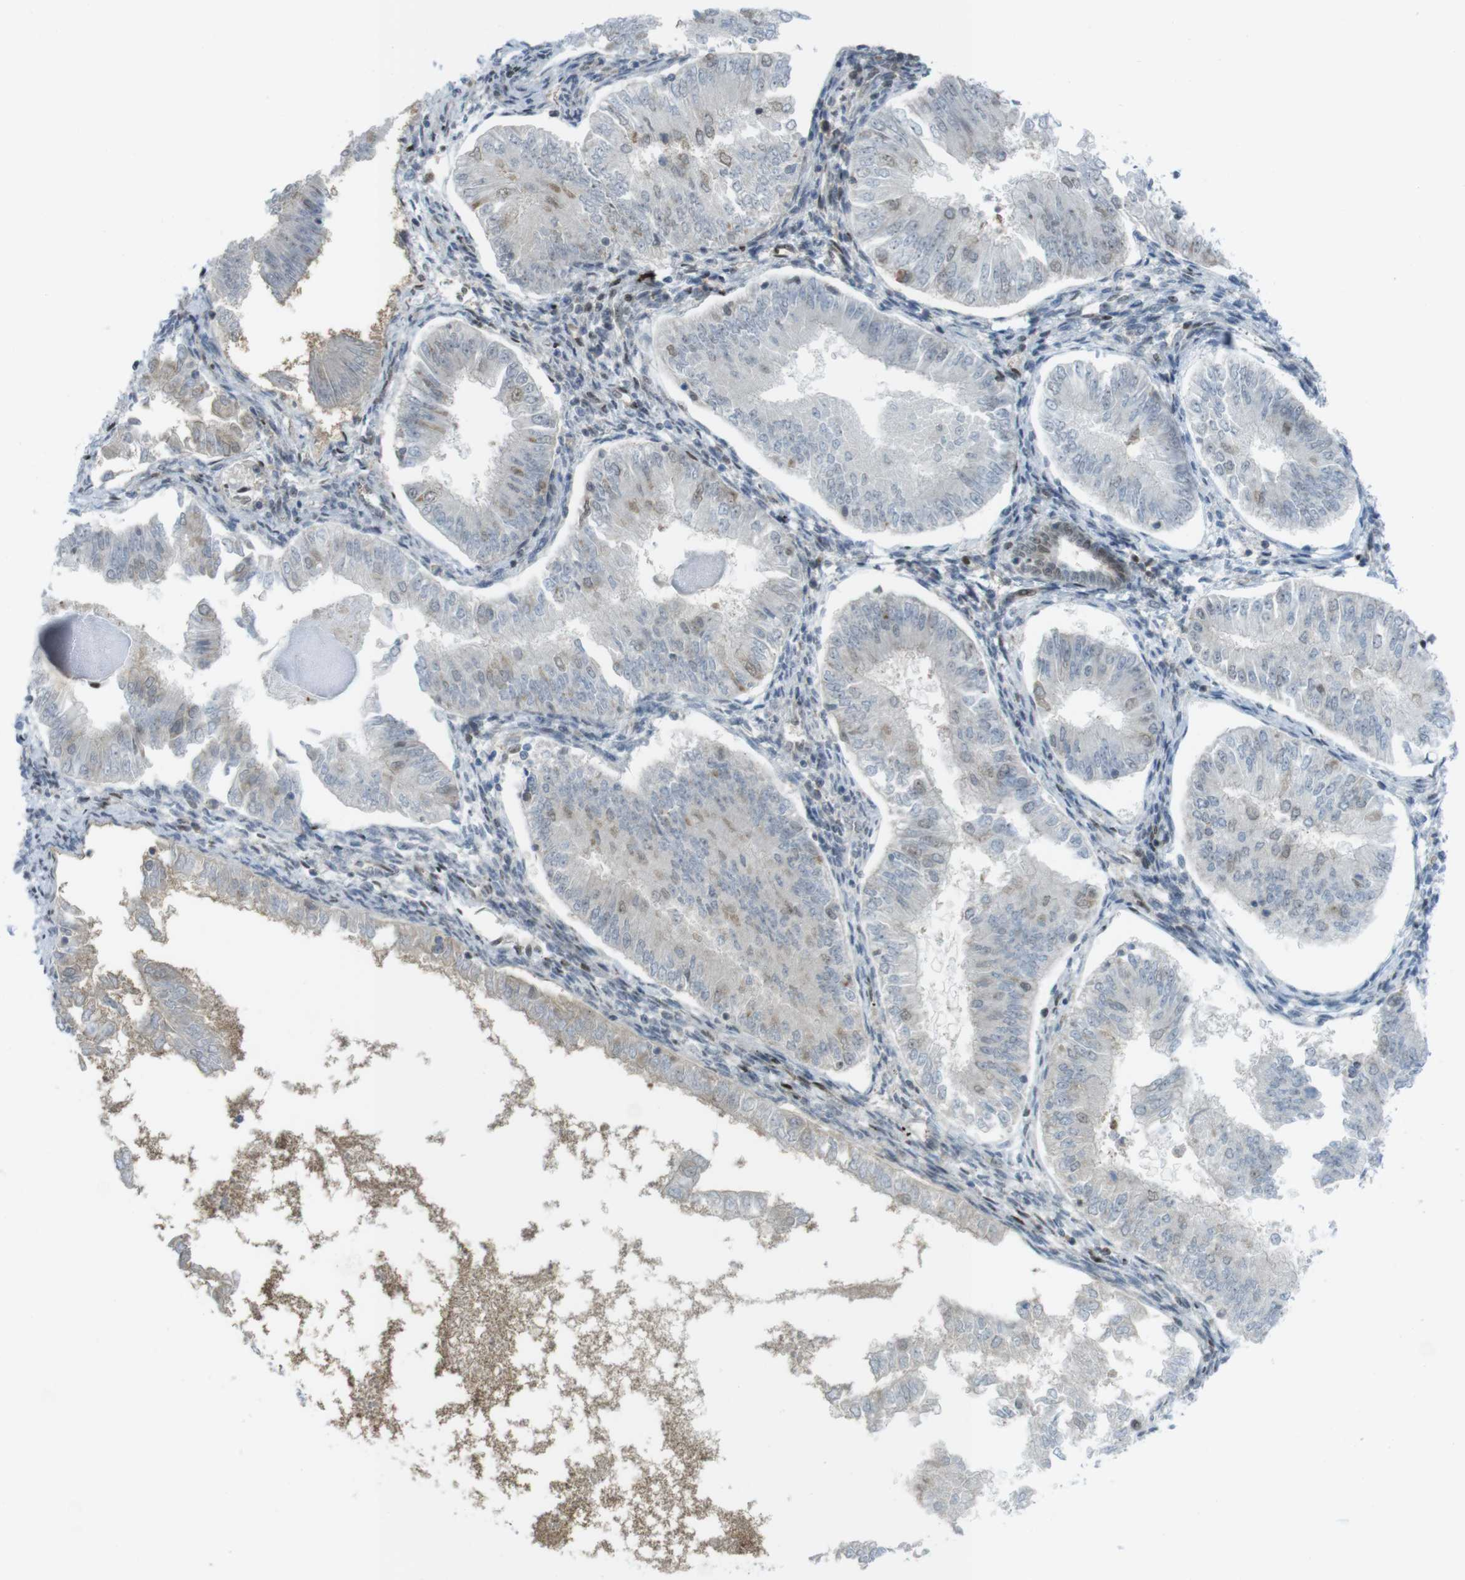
{"staining": {"intensity": "weak", "quantity": "<25%", "location": "nuclear"}, "tissue": "endometrial cancer", "cell_type": "Tumor cells", "image_type": "cancer", "snomed": [{"axis": "morphology", "description": "Adenocarcinoma, NOS"}, {"axis": "topography", "description": "Endometrium"}], "caption": "Immunohistochemical staining of endometrial adenocarcinoma reveals no significant expression in tumor cells.", "gene": "UBB", "patient": {"sex": "female", "age": 53}}